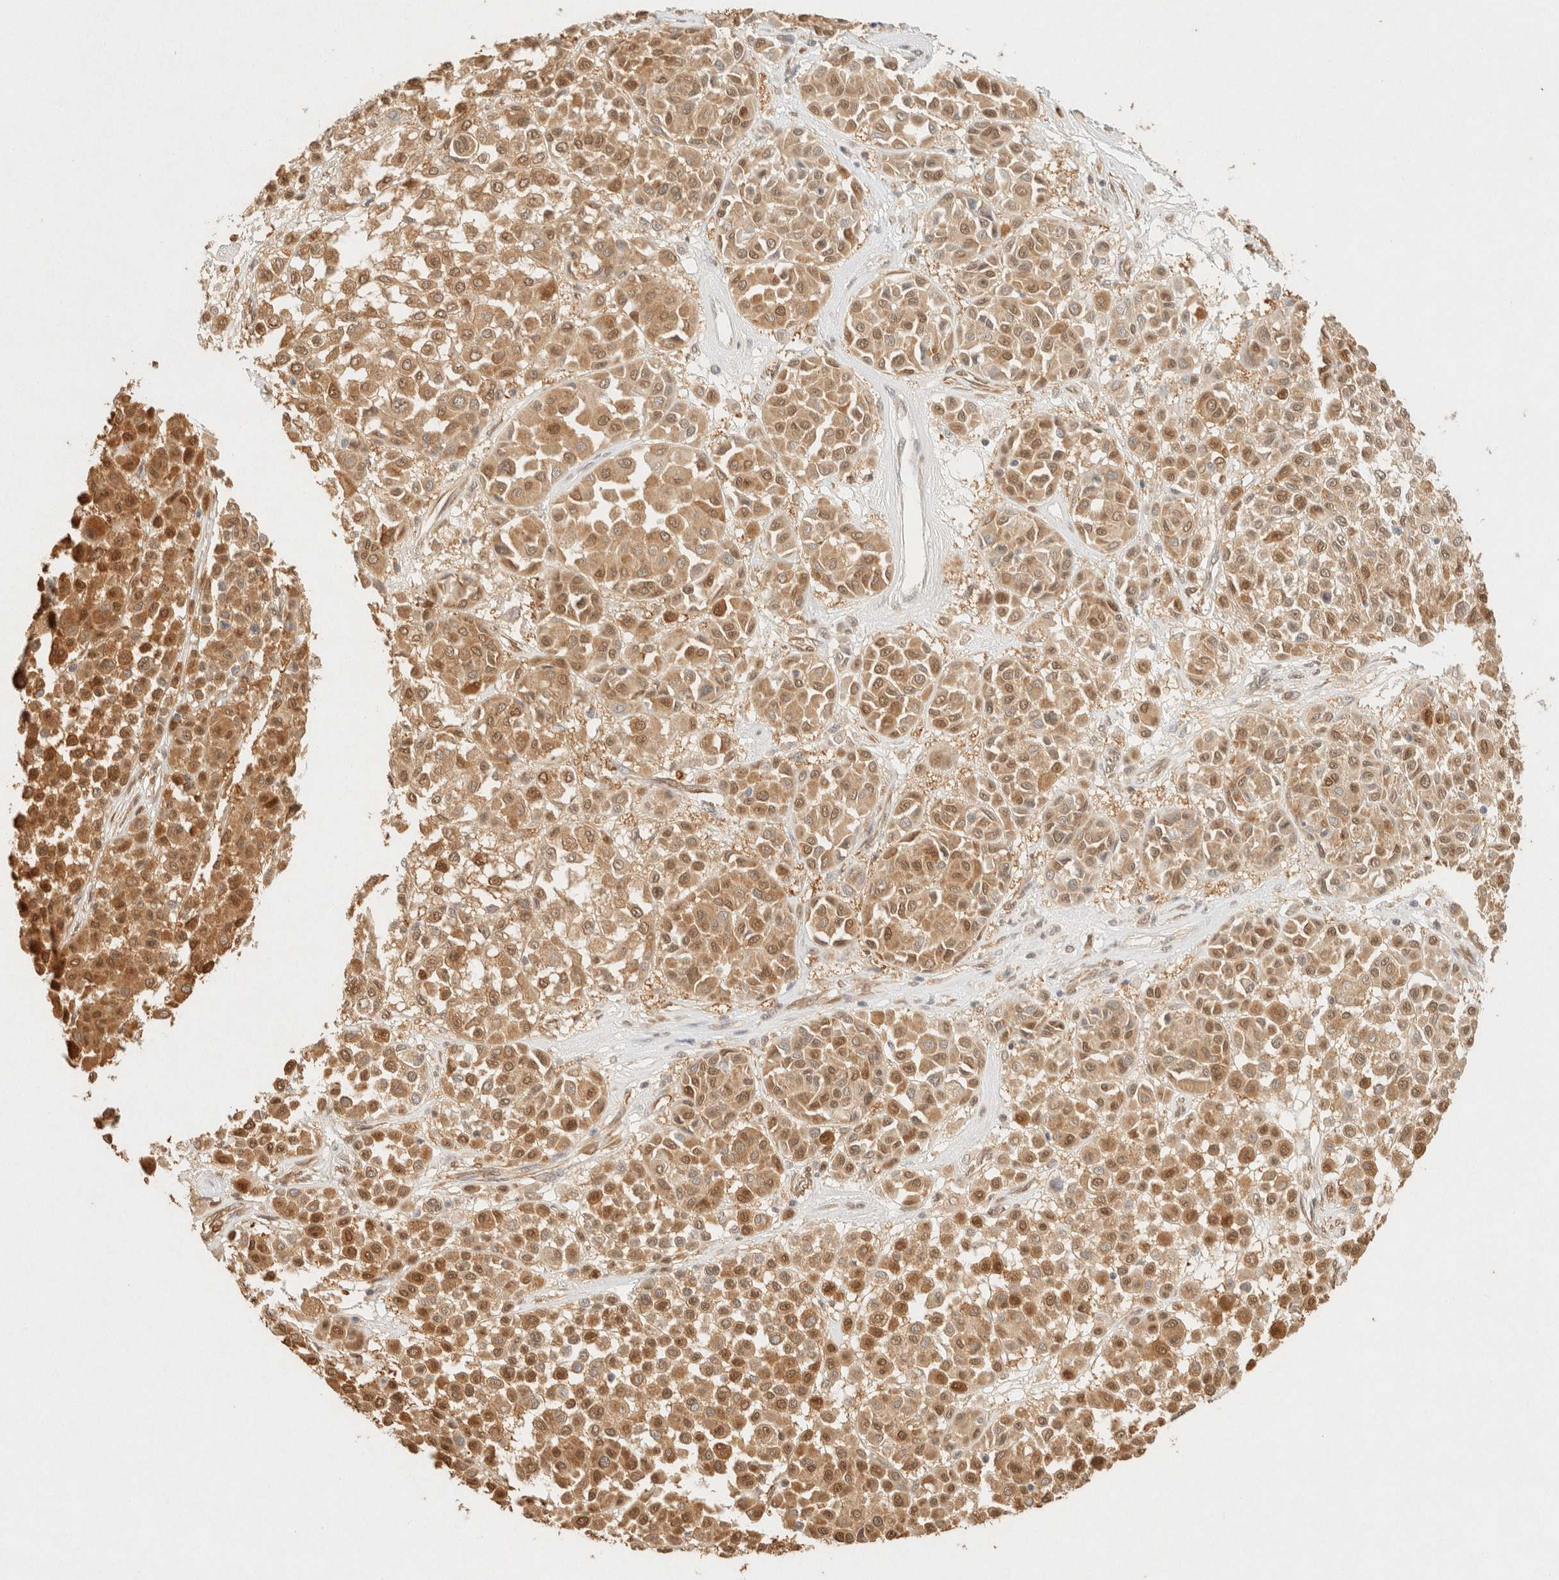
{"staining": {"intensity": "moderate", "quantity": ">75%", "location": "cytoplasmic/membranous,nuclear"}, "tissue": "melanoma", "cell_type": "Tumor cells", "image_type": "cancer", "snomed": [{"axis": "morphology", "description": "Malignant melanoma, Metastatic site"}, {"axis": "topography", "description": "Soft tissue"}], "caption": "Immunohistochemical staining of human malignant melanoma (metastatic site) demonstrates moderate cytoplasmic/membranous and nuclear protein expression in about >75% of tumor cells. The protein is stained brown, and the nuclei are stained in blue (DAB IHC with brightfield microscopy, high magnification).", "gene": "S100A13", "patient": {"sex": "male", "age": 41}}